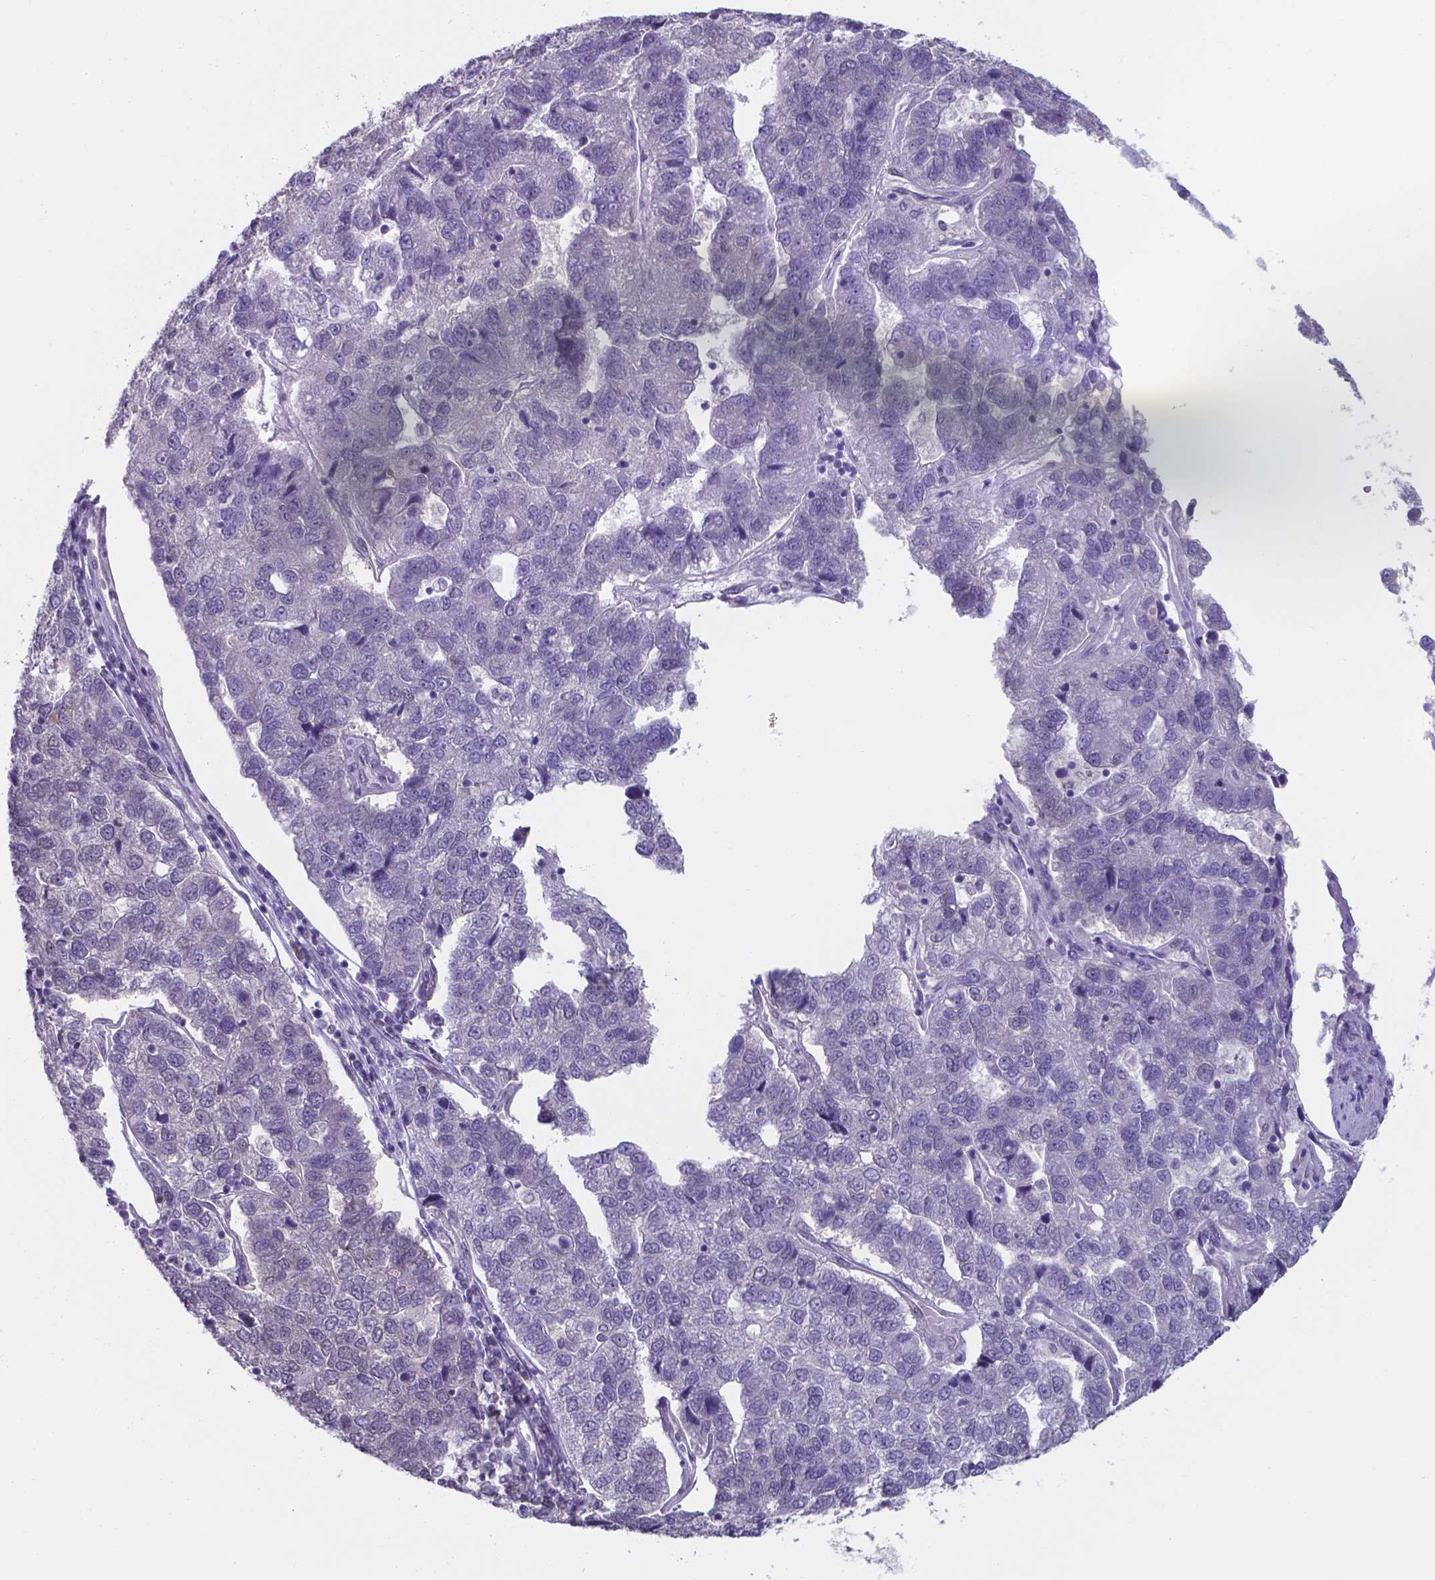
{"staining": {"intensity": "negative", "quantity": "none", "location": "none"}, "tissue": "pancreatic cancer", "cell_type": "Tumor cells", "image_type": "cancer", "snomed": [{"axis": "morphology", "description": "Adenocarcinoma, NOS"}, {"axis": "topography", "description": "Pancreas"}], "caption": "This is an immunohistochemistry photomicrograph of pancreatic cancer. There is no positivity in tumor cells.", "gene": "UBE2E2", "patient": {"sex": "female", "age": 61}}